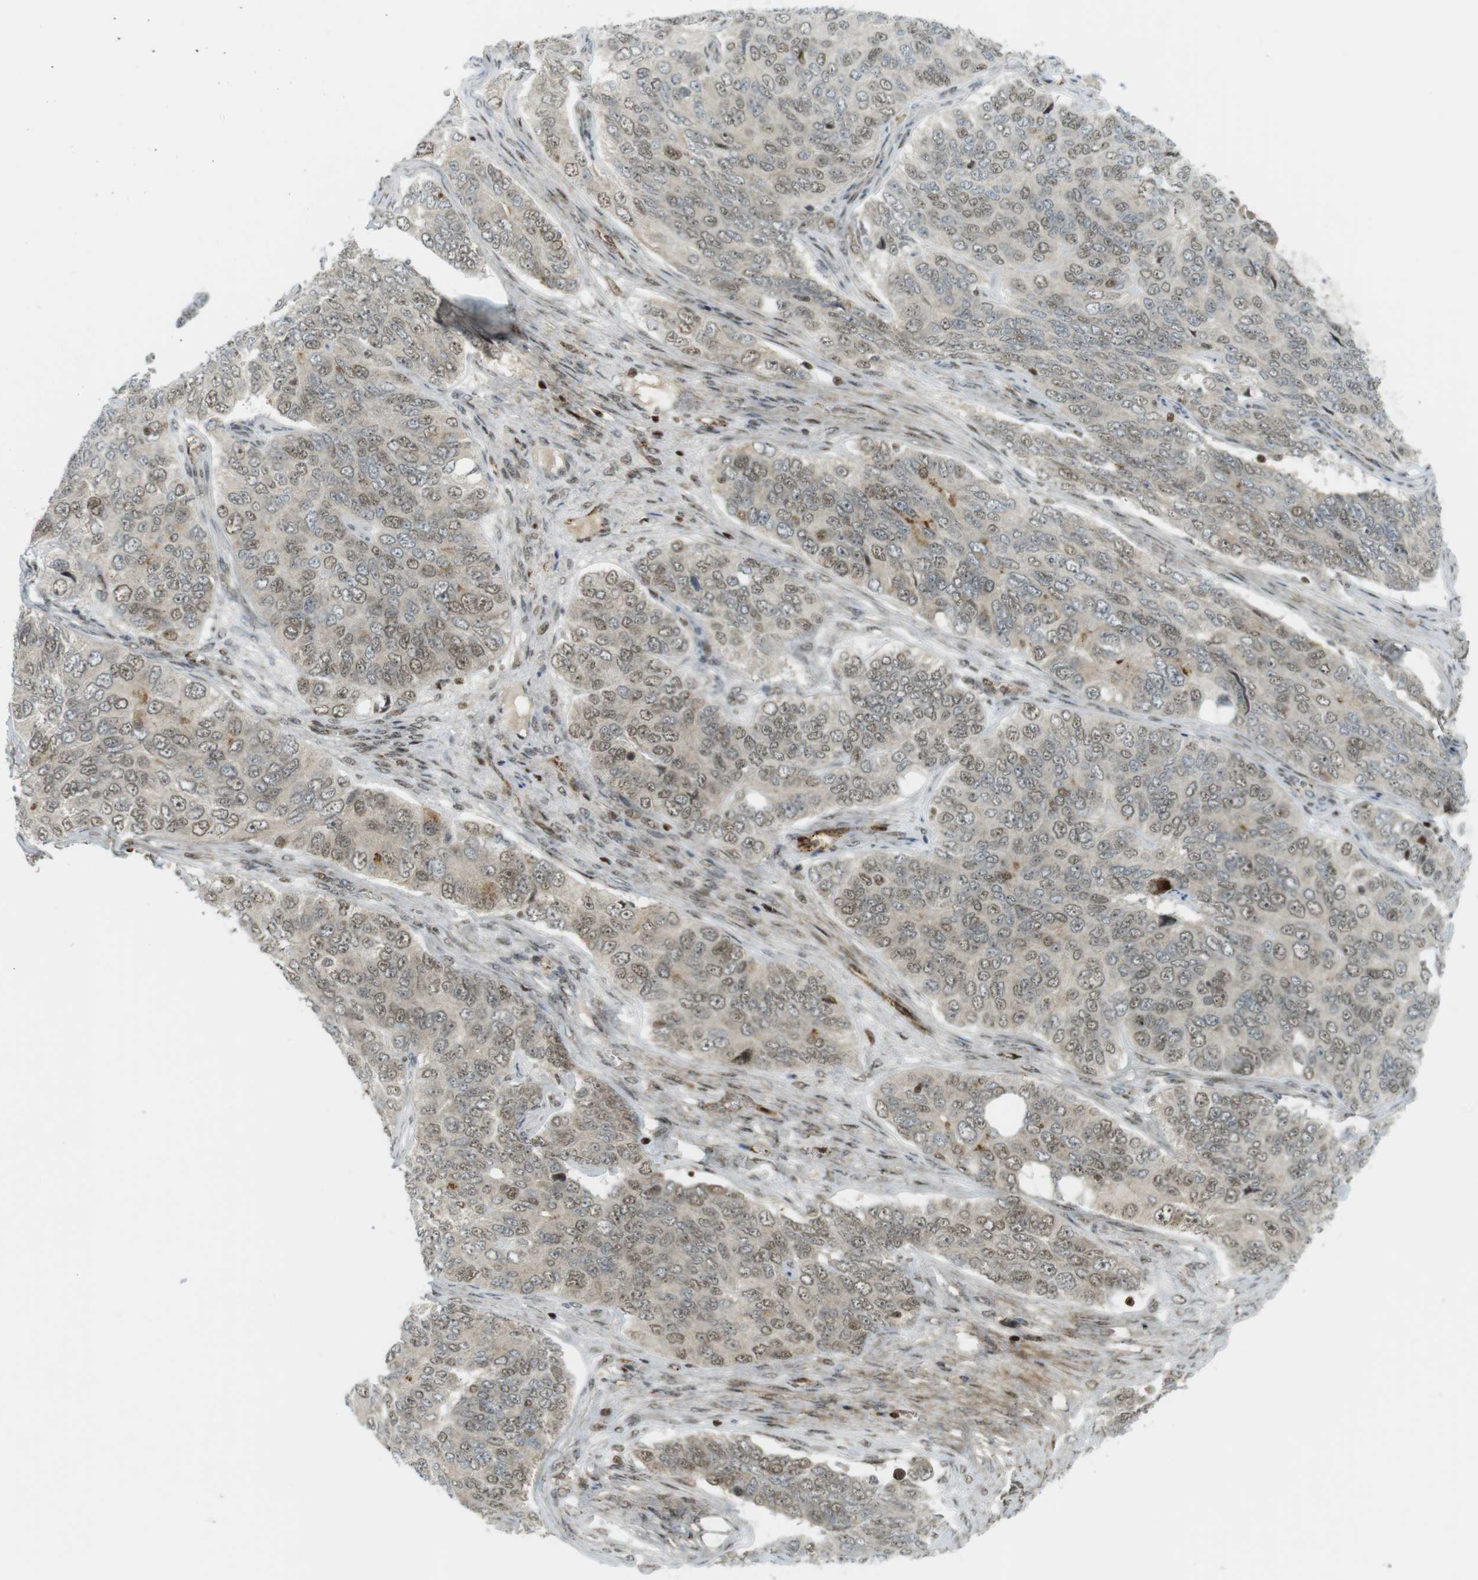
{"staining": {"intensity": "weak", "quantity": ">75%", "location": "cytoplasmic/membranous,nuclear"}, "tissue": "ovarian cancer", "cell_type": "Tumor cells", "image_type": "cancer", "snomed": [{"axis": "morphology", "description": "Carcinoma, endometroid"}, {"axis": "topography", "description": "Ovary"}], "caption": "Protein expression analysis of ovarian cancer (endometroid carcinoma) demonstrates weak cytoplasmic/membranous and nuclear staining in approximately >75% of tumor cells.", "gene": "PPP1R13B", "patient": {"sex": "female", "age": 51}}